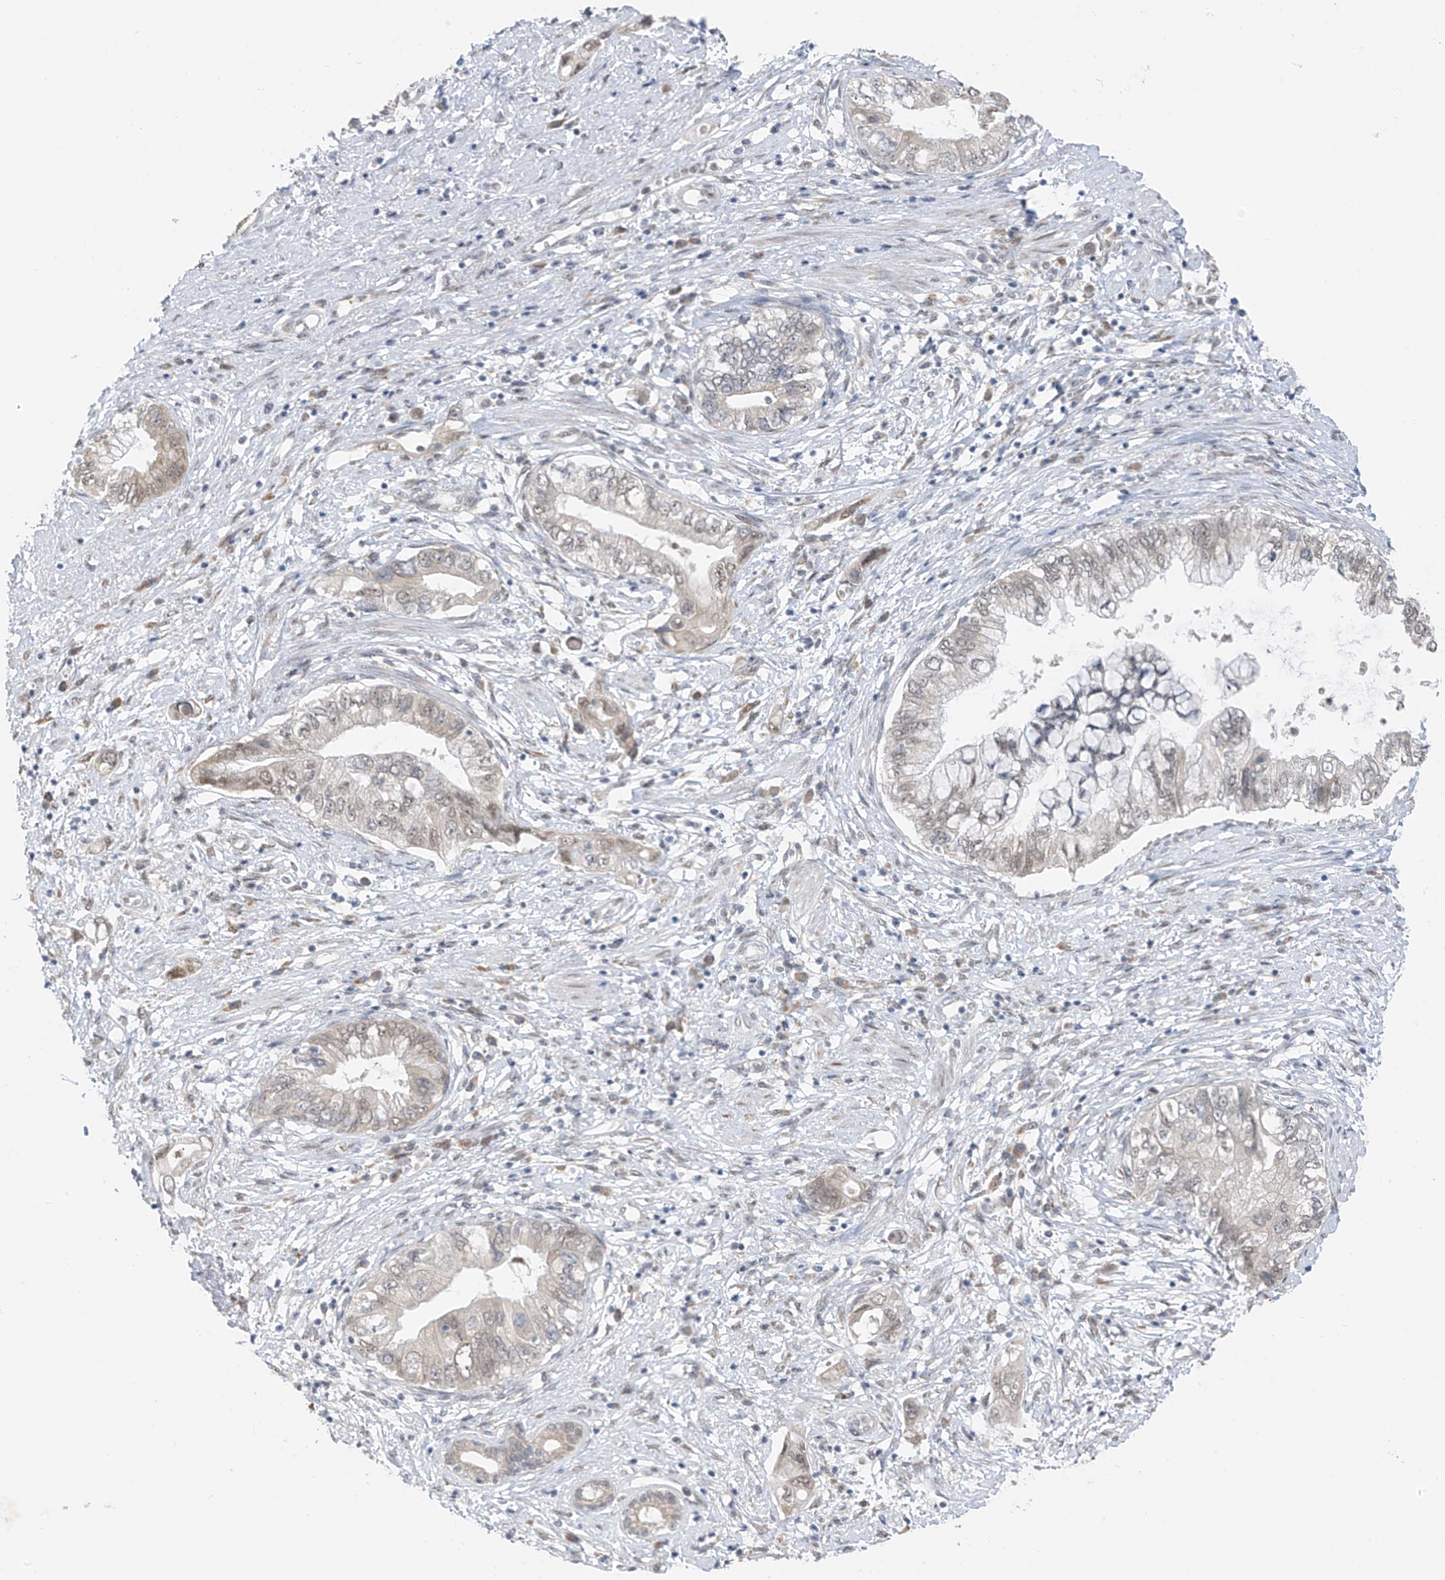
{"staining": {"intensity": "weak", "quantity": "<25%", "location": "cytoplasmic/membranous,nuclear"}, "tissue": "pancreatic cancer", "cell_type": "Tumor cells", "image_type": "cancer", "snomed": [{"axis": "morphology", "description": "Adenocarcinoma, NOS"}, {"axis": "topography", "description": "Pancreas"}], "caption": "A photomicrograph of human pancreatic adenocarcinoma is negative for staining in tumor cells. (Immunohistochemistry, brightfield microscopy, high magnification).", "gene": "CYP4V2", "patient": {"sex": "female", "age": 73}}